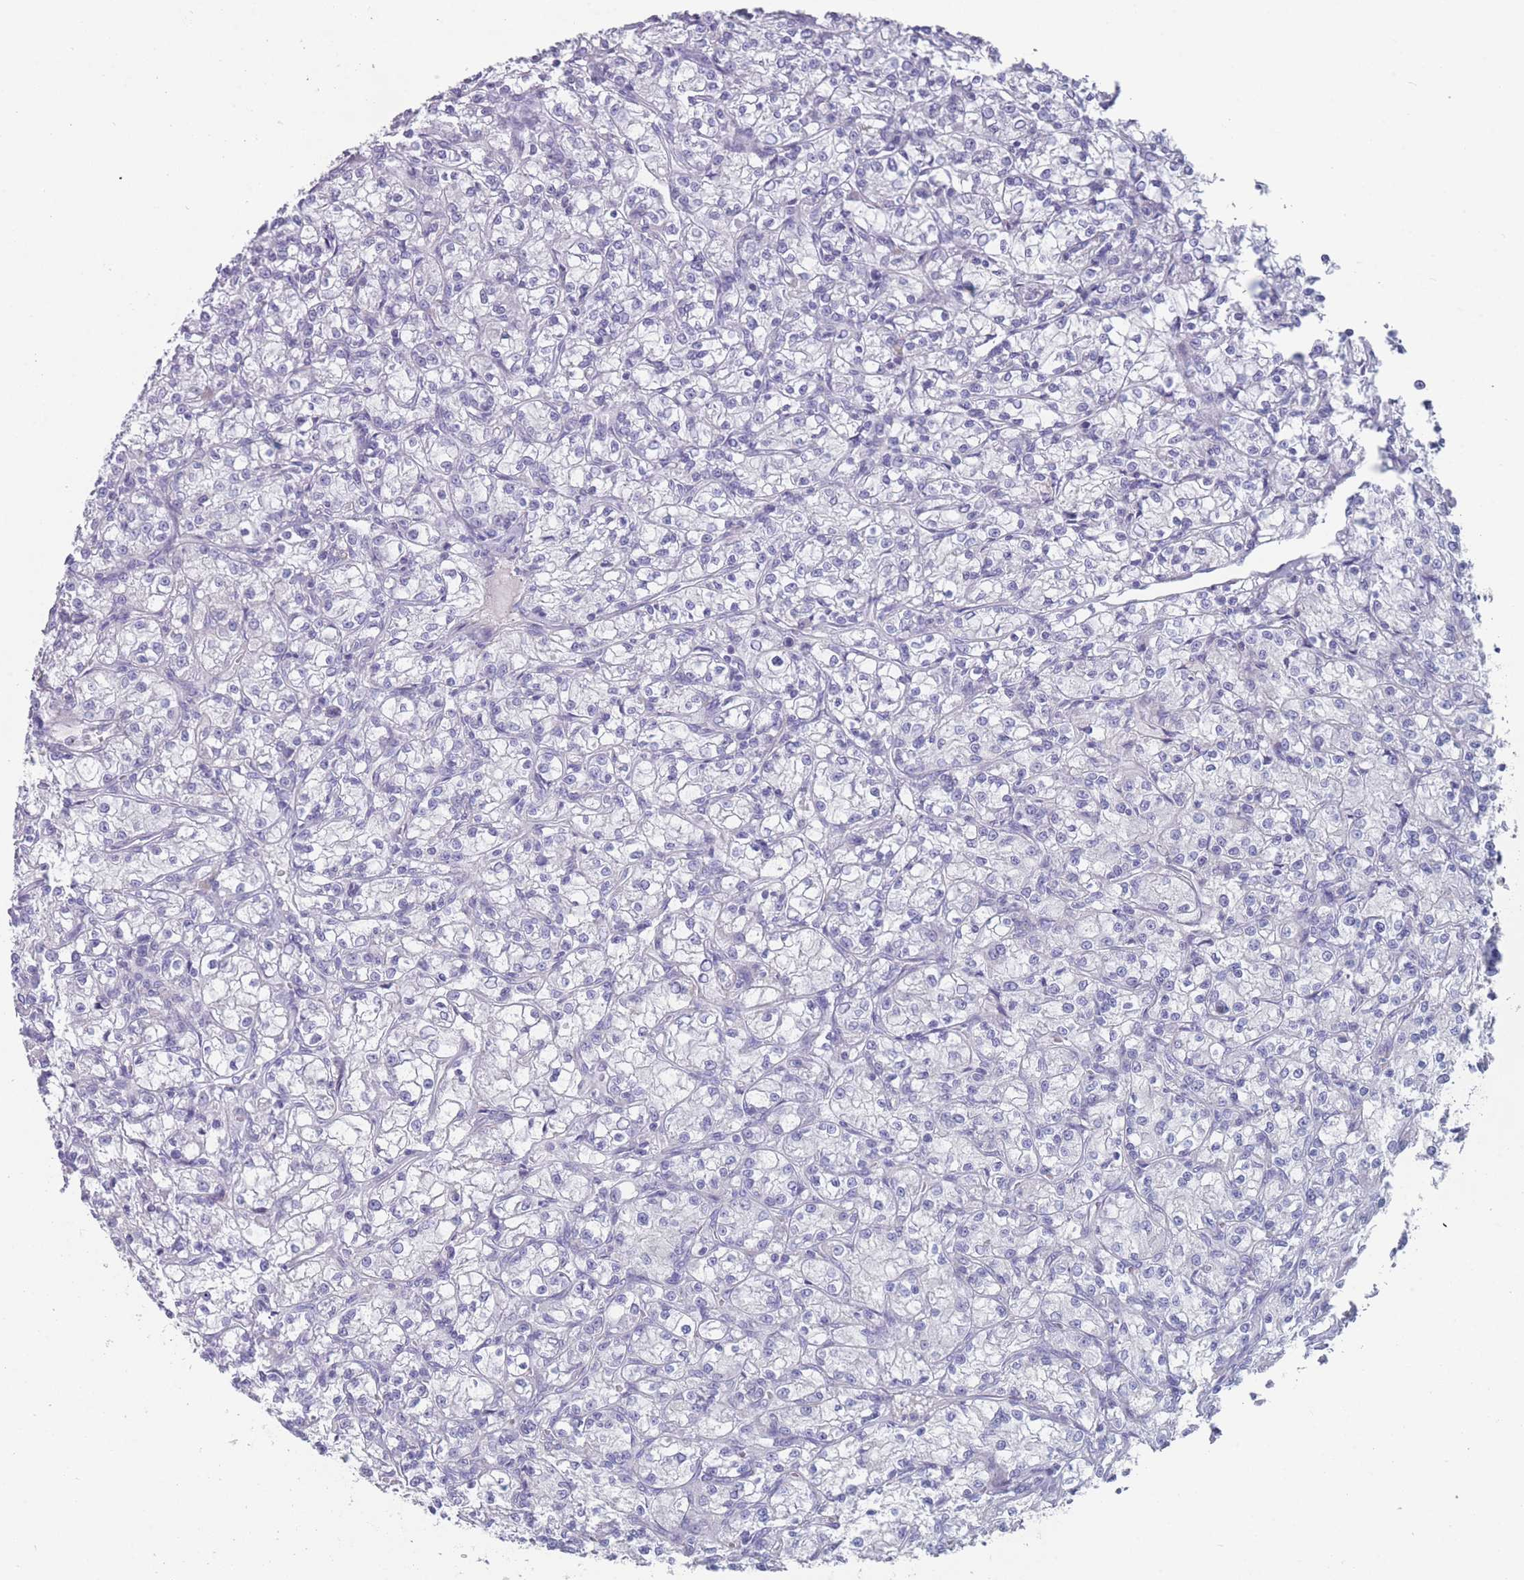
{"staining": {"intensity": "negative", "quantity": "none", "location": "none"}, "tissue": "renal cancer", "cell_type": "Tumor cells", "image_type": "cancer", "snomed": [{"axis": "morphology", "description": "Adenocarcinoma, NOS"}, {"axis": "topography", "description": "Kidney"}], "caption": "Immunohistochemistry of human adenocarcinoma (renal) displays no expression in tumor cells.", "gene": "ST8SIA5", "patient": {"sex": "female", "age": 59}}